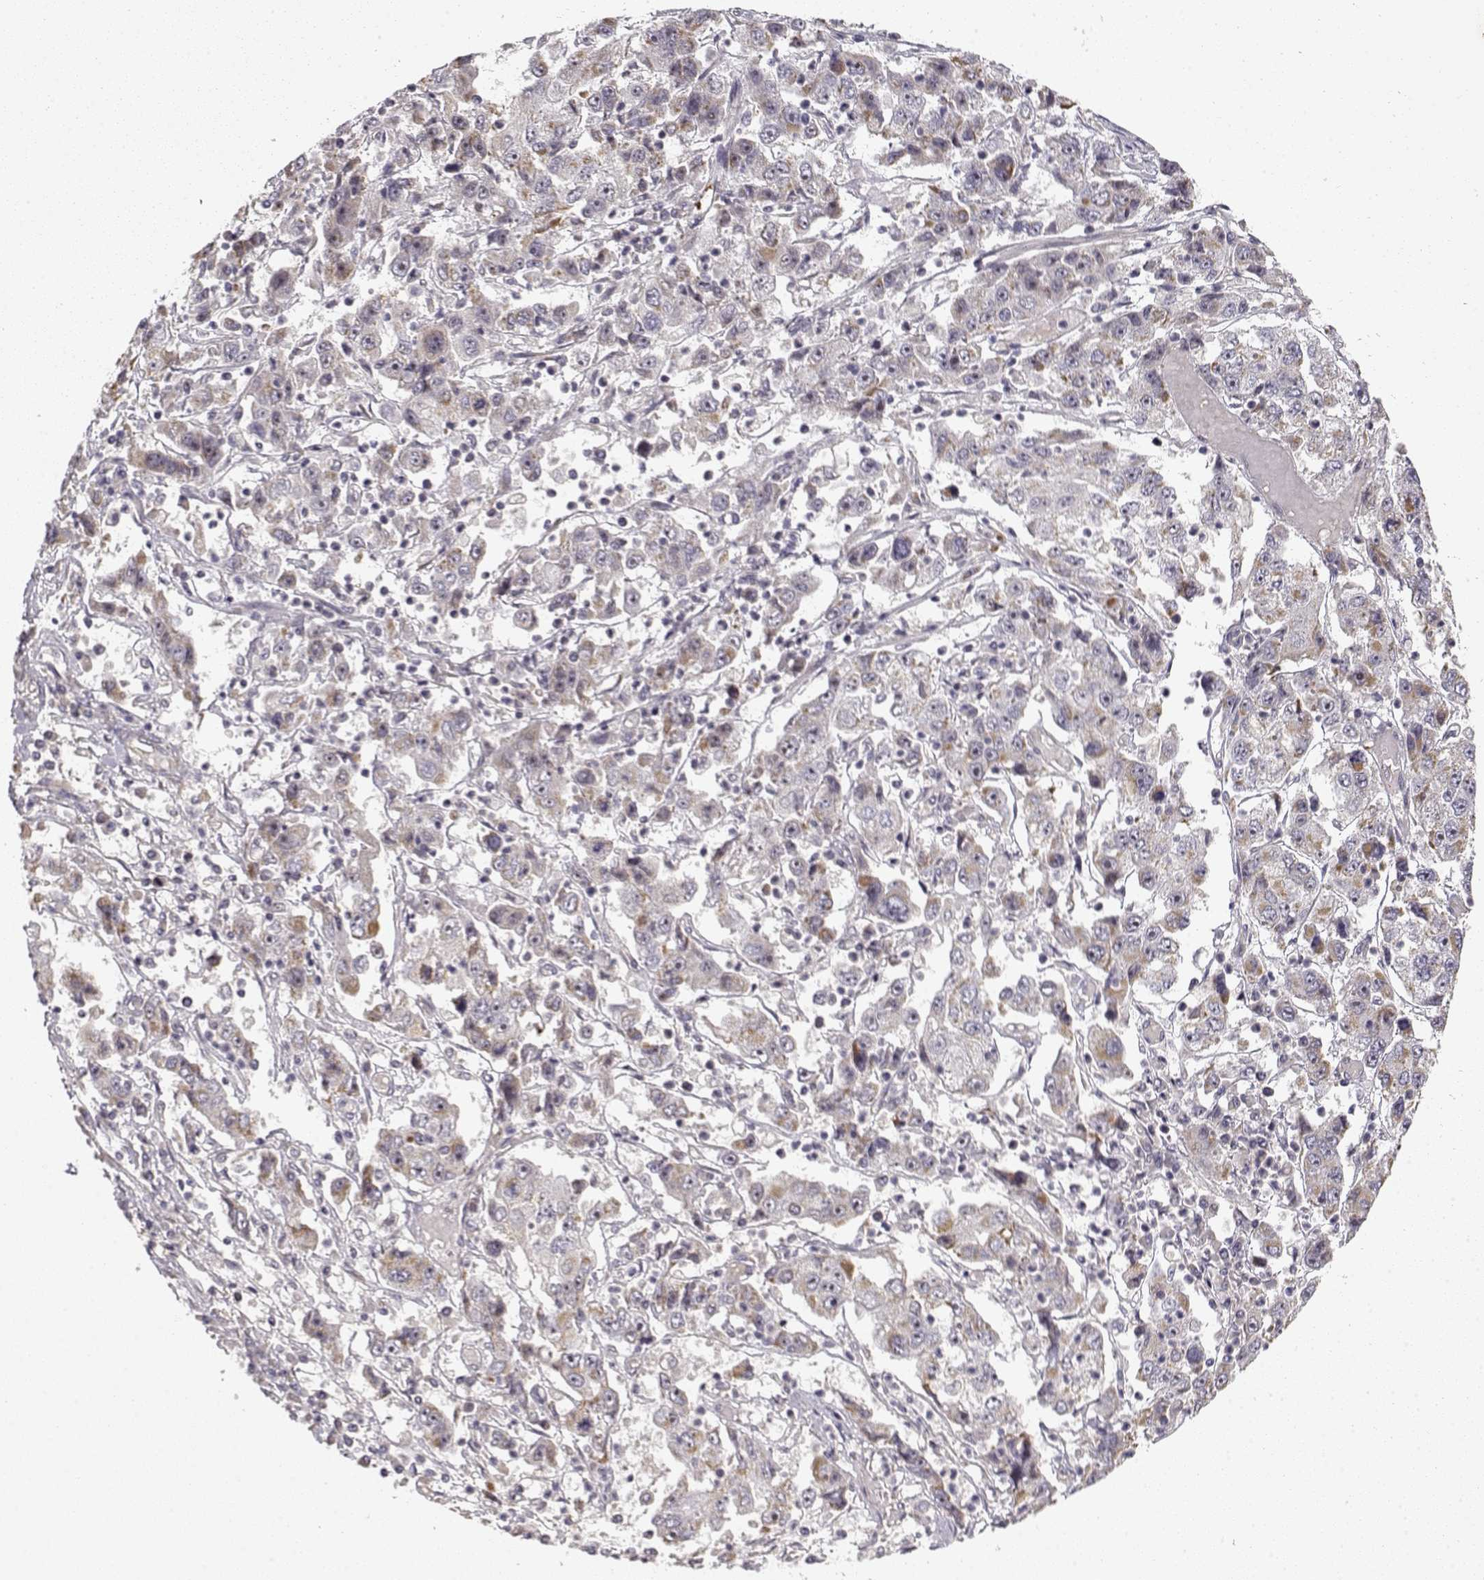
{"staining": {"intensity": "weak", "quantity": "25%-75%", "location": "cytoplasmic/membranous"}, "tissue": "cervical cancer", "cell_type": "Tumor cells", "image_type": "cancer", "snomed": [{"axis": "morphology", "description": "Squamous cell carcinoma, NOS"}, {"axis": "topography", "description": "Cervix"}], "caption": "An image of human cervical squamous cell carcinoma stained for a protein reveals weak cytoplasmic/membranous brown staining in tumor cells. (DAB = brown stain, brightfield microscopy at high magnification).", "gene": "MED12L", "patient": {"sex": "female", "age": 36}}